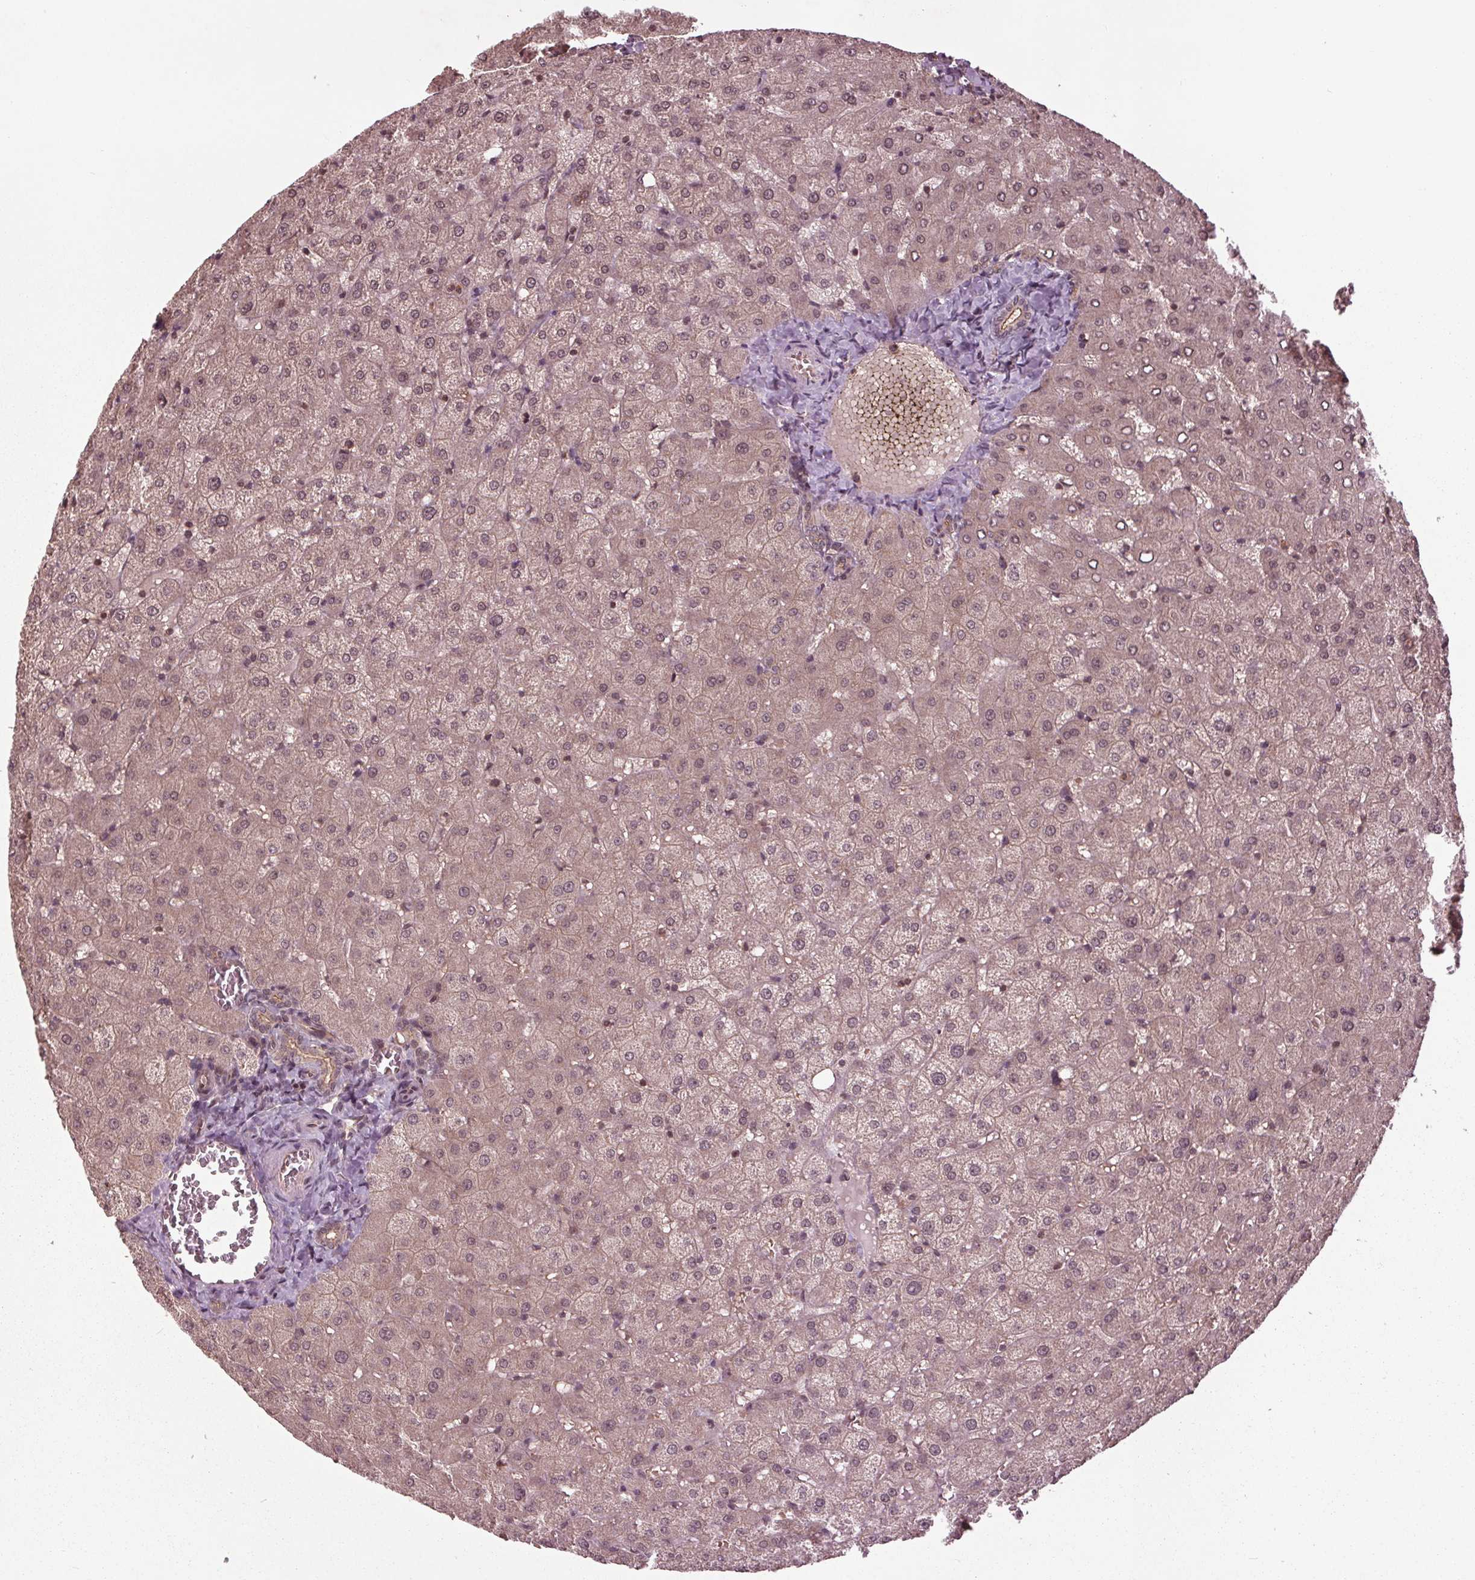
{"staining": {"intensity": "weak", "quantity": "25%-75%", "location": "cytoplasmic/membranous,nuclear"}, "tissue": "liver", "cell_type": "Cholangiocytes", "image_type": "normal", "snomed": [{"axis": "morphology", "description": "Normal tissue, NOS"}, {"axis": "topography", "description": "Liver"}], "caption": "Immunohistochemistry (IHC) staining of unremarkable liver, which shows low levels of weak cytoplasmic/membranous,nuclear positivity in approximately 25%-75% of cholangiocytes indicating weak cytoplasmic/membranous,nuclear protein positivity. The staining was performed using DAB (brown) for protein detection and nuclei were counterstained in hematoxylin (blue).", "gene": "BTBD1", "patient": {"sex": "female", "age": 50}}